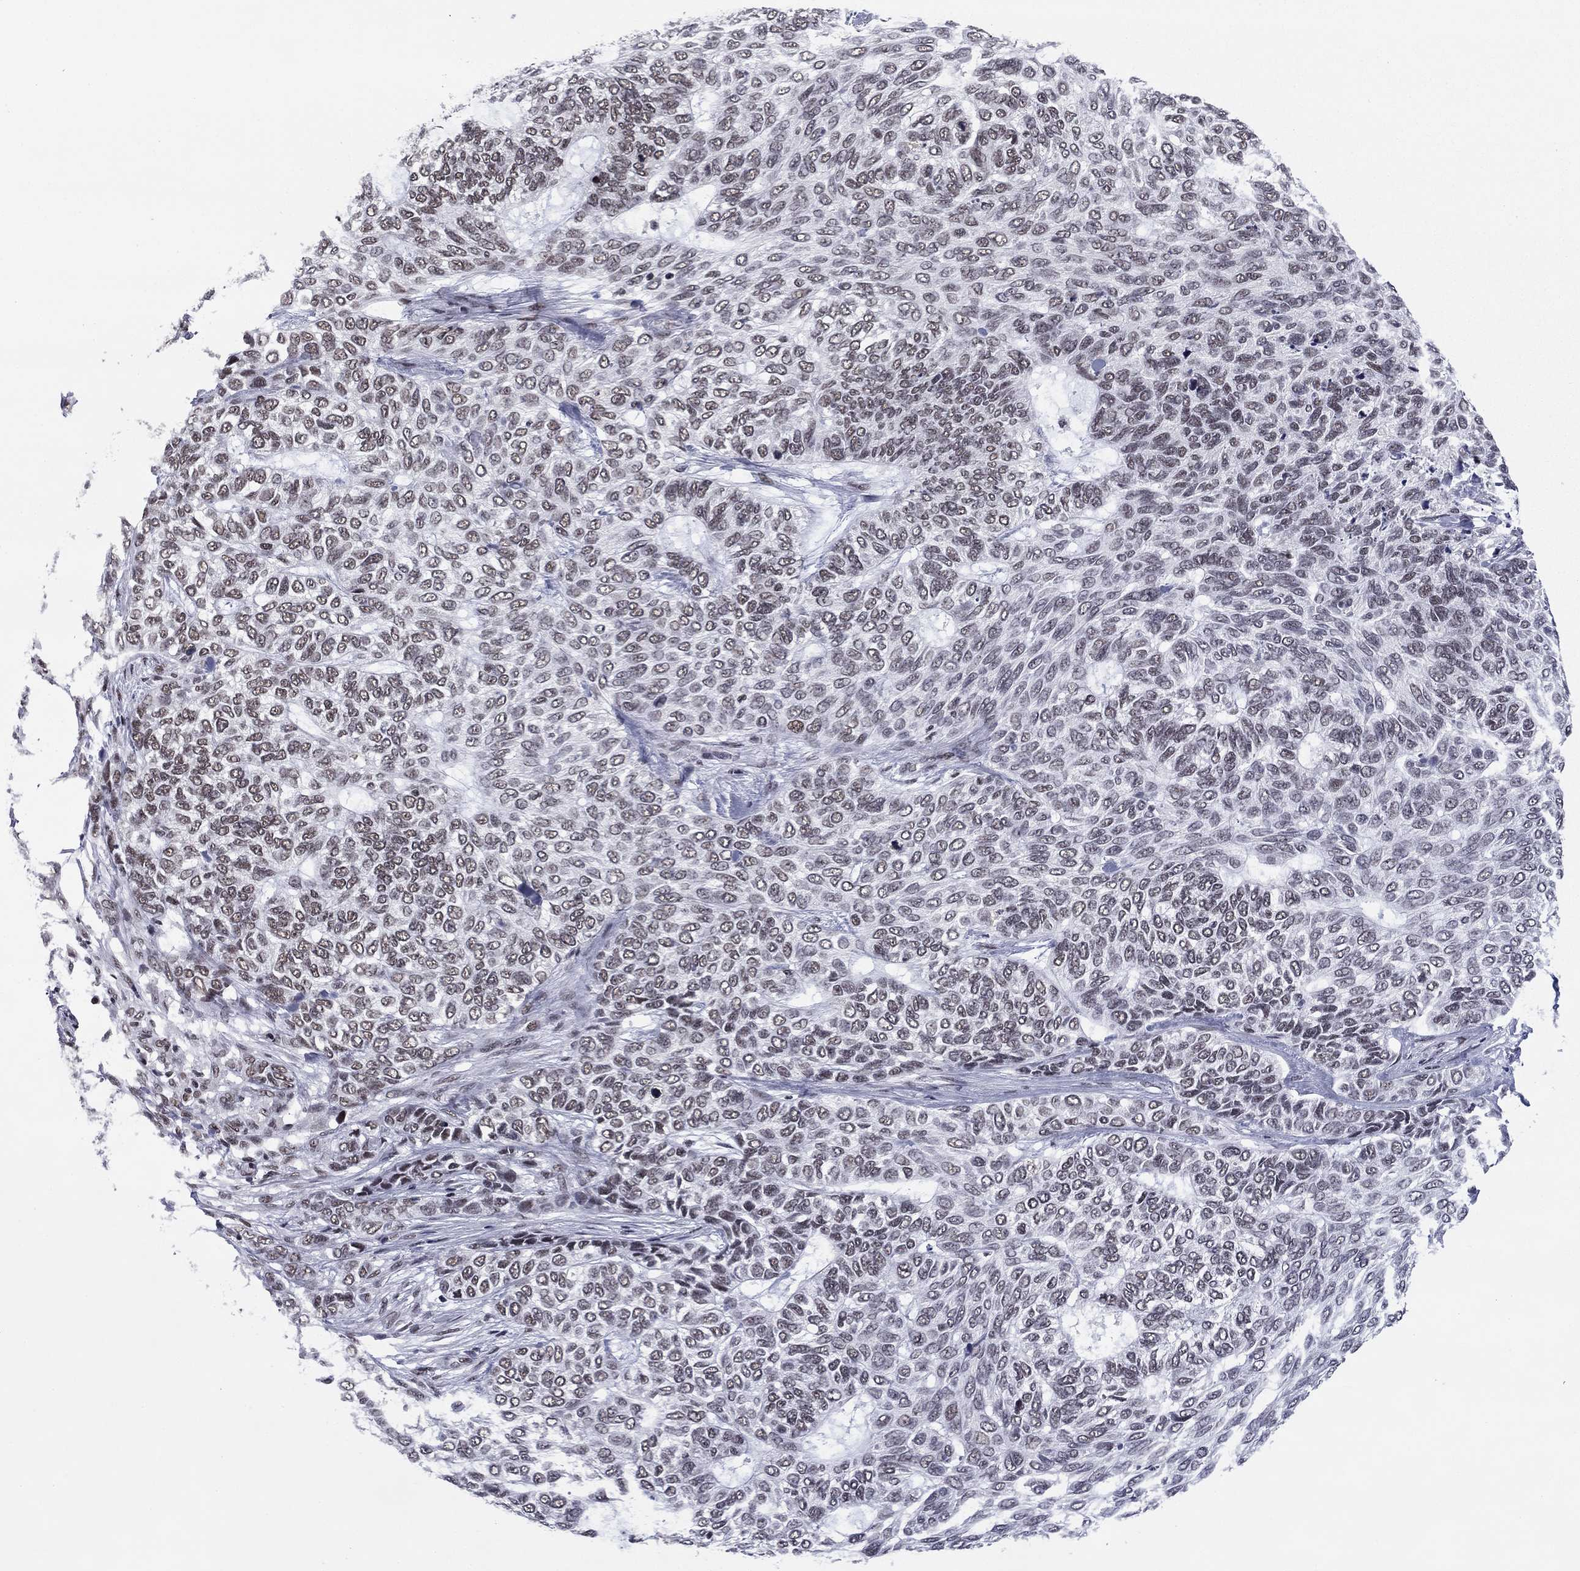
{"staining": {"intensity": "negative", "quantity": "none", "location": "none"}, "tissue": "skin cancer", "cell_type": "Tumor cells", "image_type": "cancer", "snomed": [{"axis": "morphology", "description": "Basal cell carcinoma"}, {"axis": "topography", "description": "Skin"}], "caption": "An immunohistochemistry histopathology image of basal cell carcinoma (skin) is shown. There is no staining in tumor cells of basal cell carcinoma (skin).", "gene": "ETV5", "patient": {"sex": "female", "age": 65}}